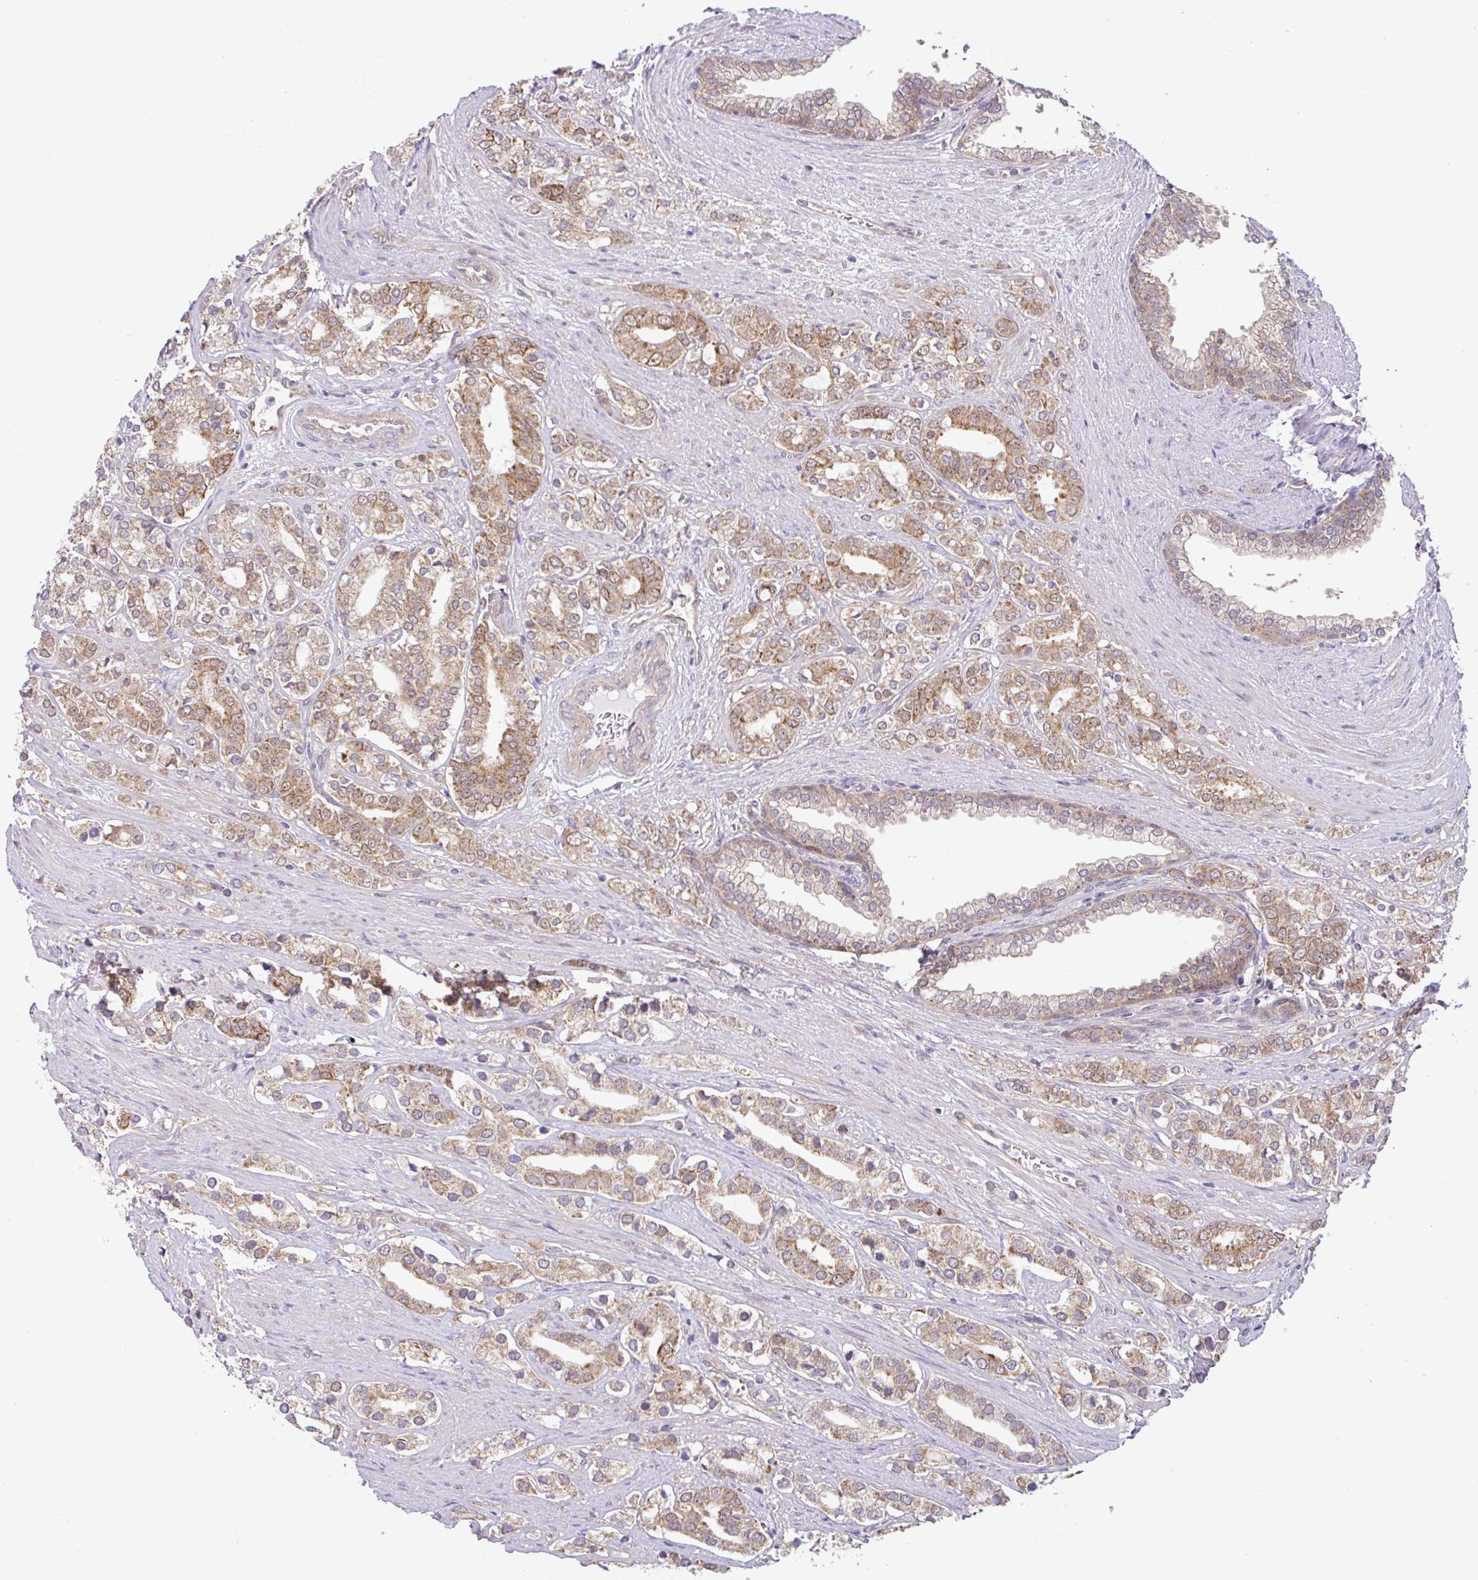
{"staining": {"intensity": "moderate", "quantity": ">75%", "location": "cytoplasmic/membranous"}, "tissue": "prostate cancer", "cell_type": "Tumor cells", "image_type": "cancer", "snomed": [{"axis": "morphology", "description": "Adenocarcinoma, High grade"}, {"axis": "topography", "description": "Prostate"}], "caption": "Brown immunohistochemical staining in prostate cancer (high-grade adenocarcinoma) exhibits moderate cytoplasmic/membranous expression in about >75% of tumor cells. Nuclei are stained in blue.", "gene": "DLEU7", "patient": {"sex": "male", "age": 58}}